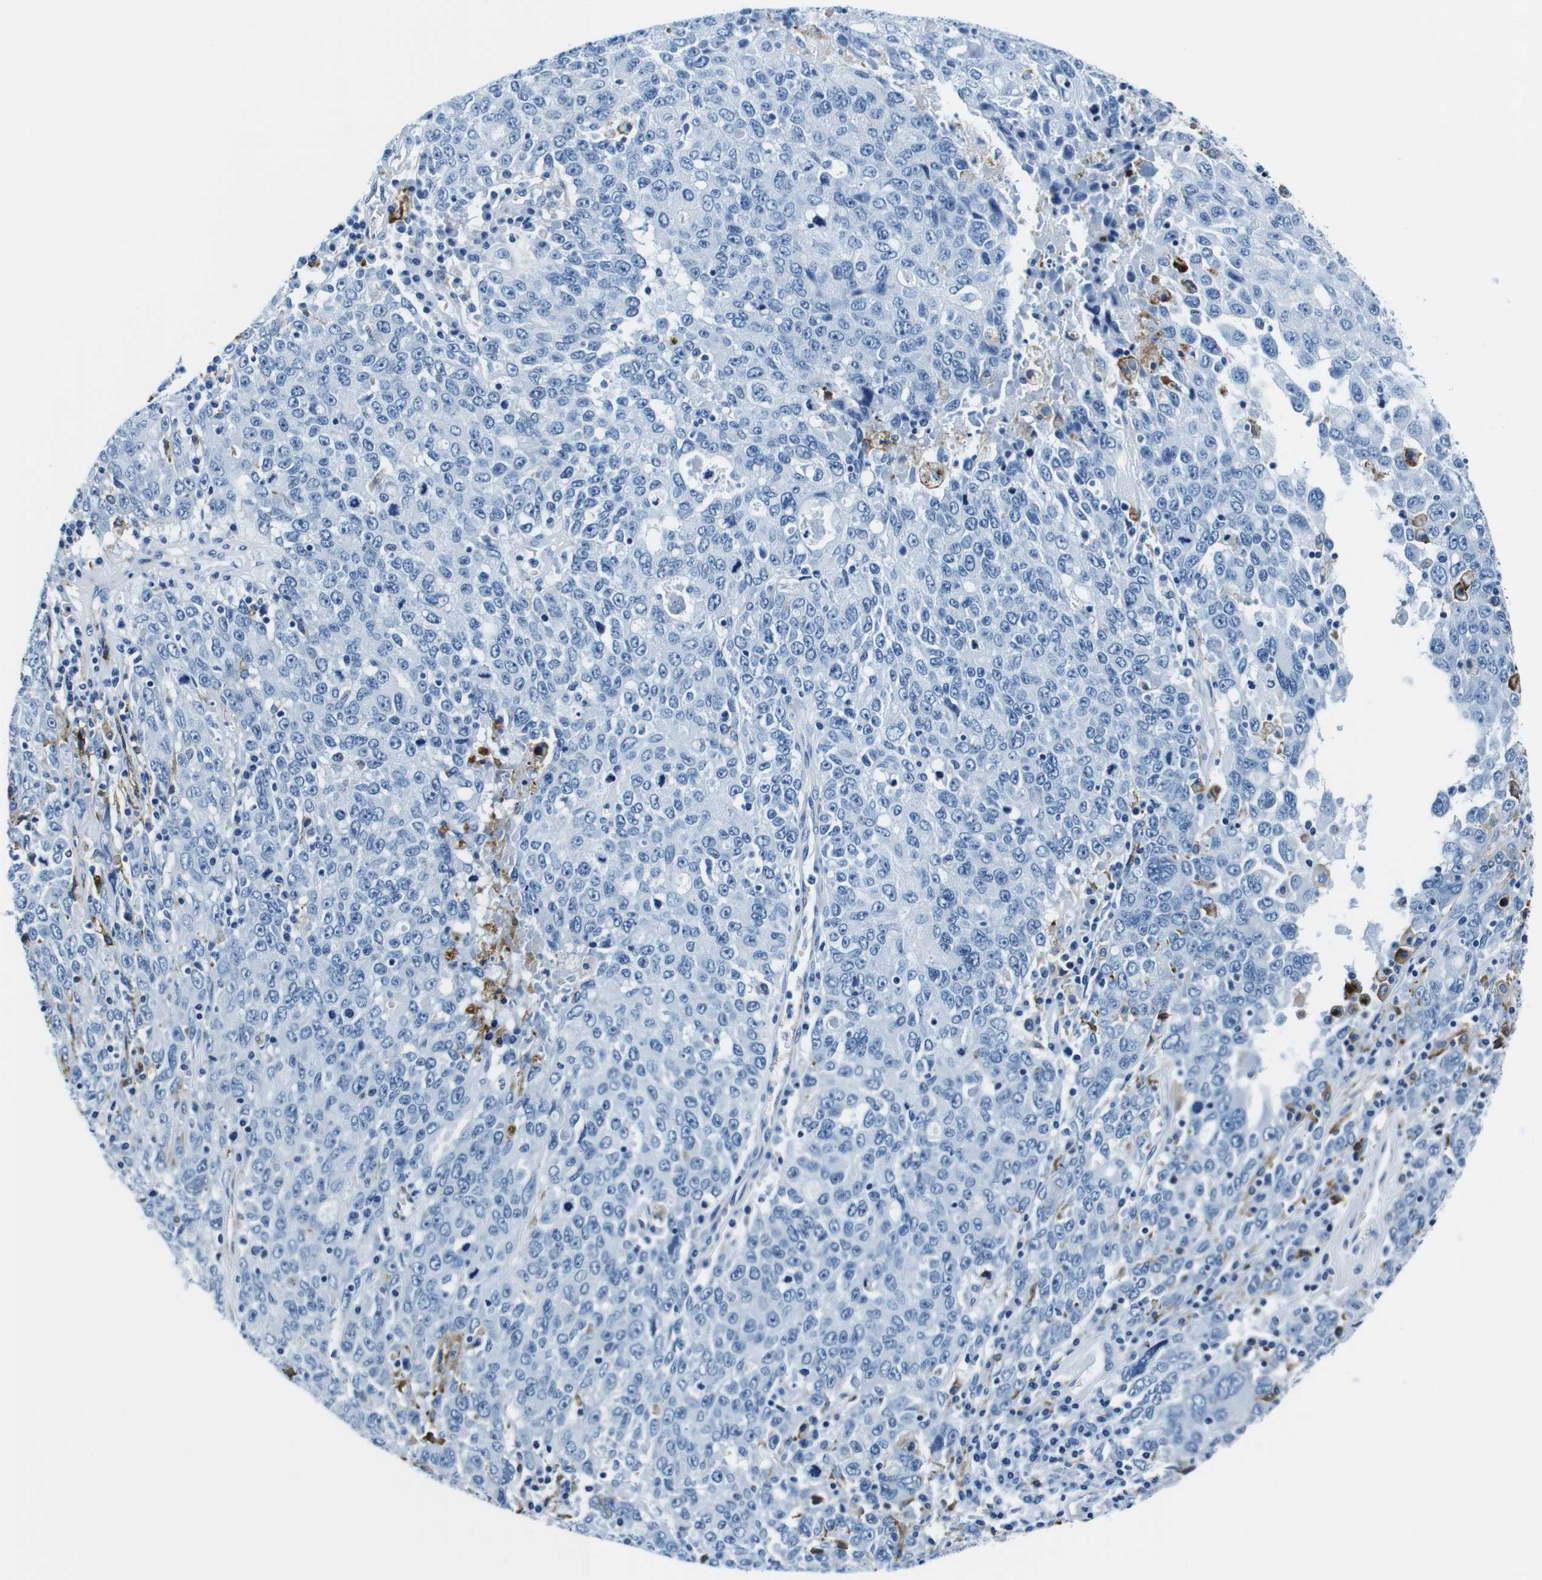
{"staining": {"intensity": "negative", "quantity": "none", "location": "none"}, "tissue": "ovarian cancer", "cell_type": "Tumor cells", "image_type": "cancer", "snomed": [{"axis": "morphology", "description": "Carcinoma, endometroid"}, {"axis": "topography", "description": "Ovary"}], "caption": "Image shows no protein positivity in tumor cells of ovarian endometroid carcinoma tissue.", "gene": "HLA-DRB1", "patient": {"sex": "female", "age": 62}}